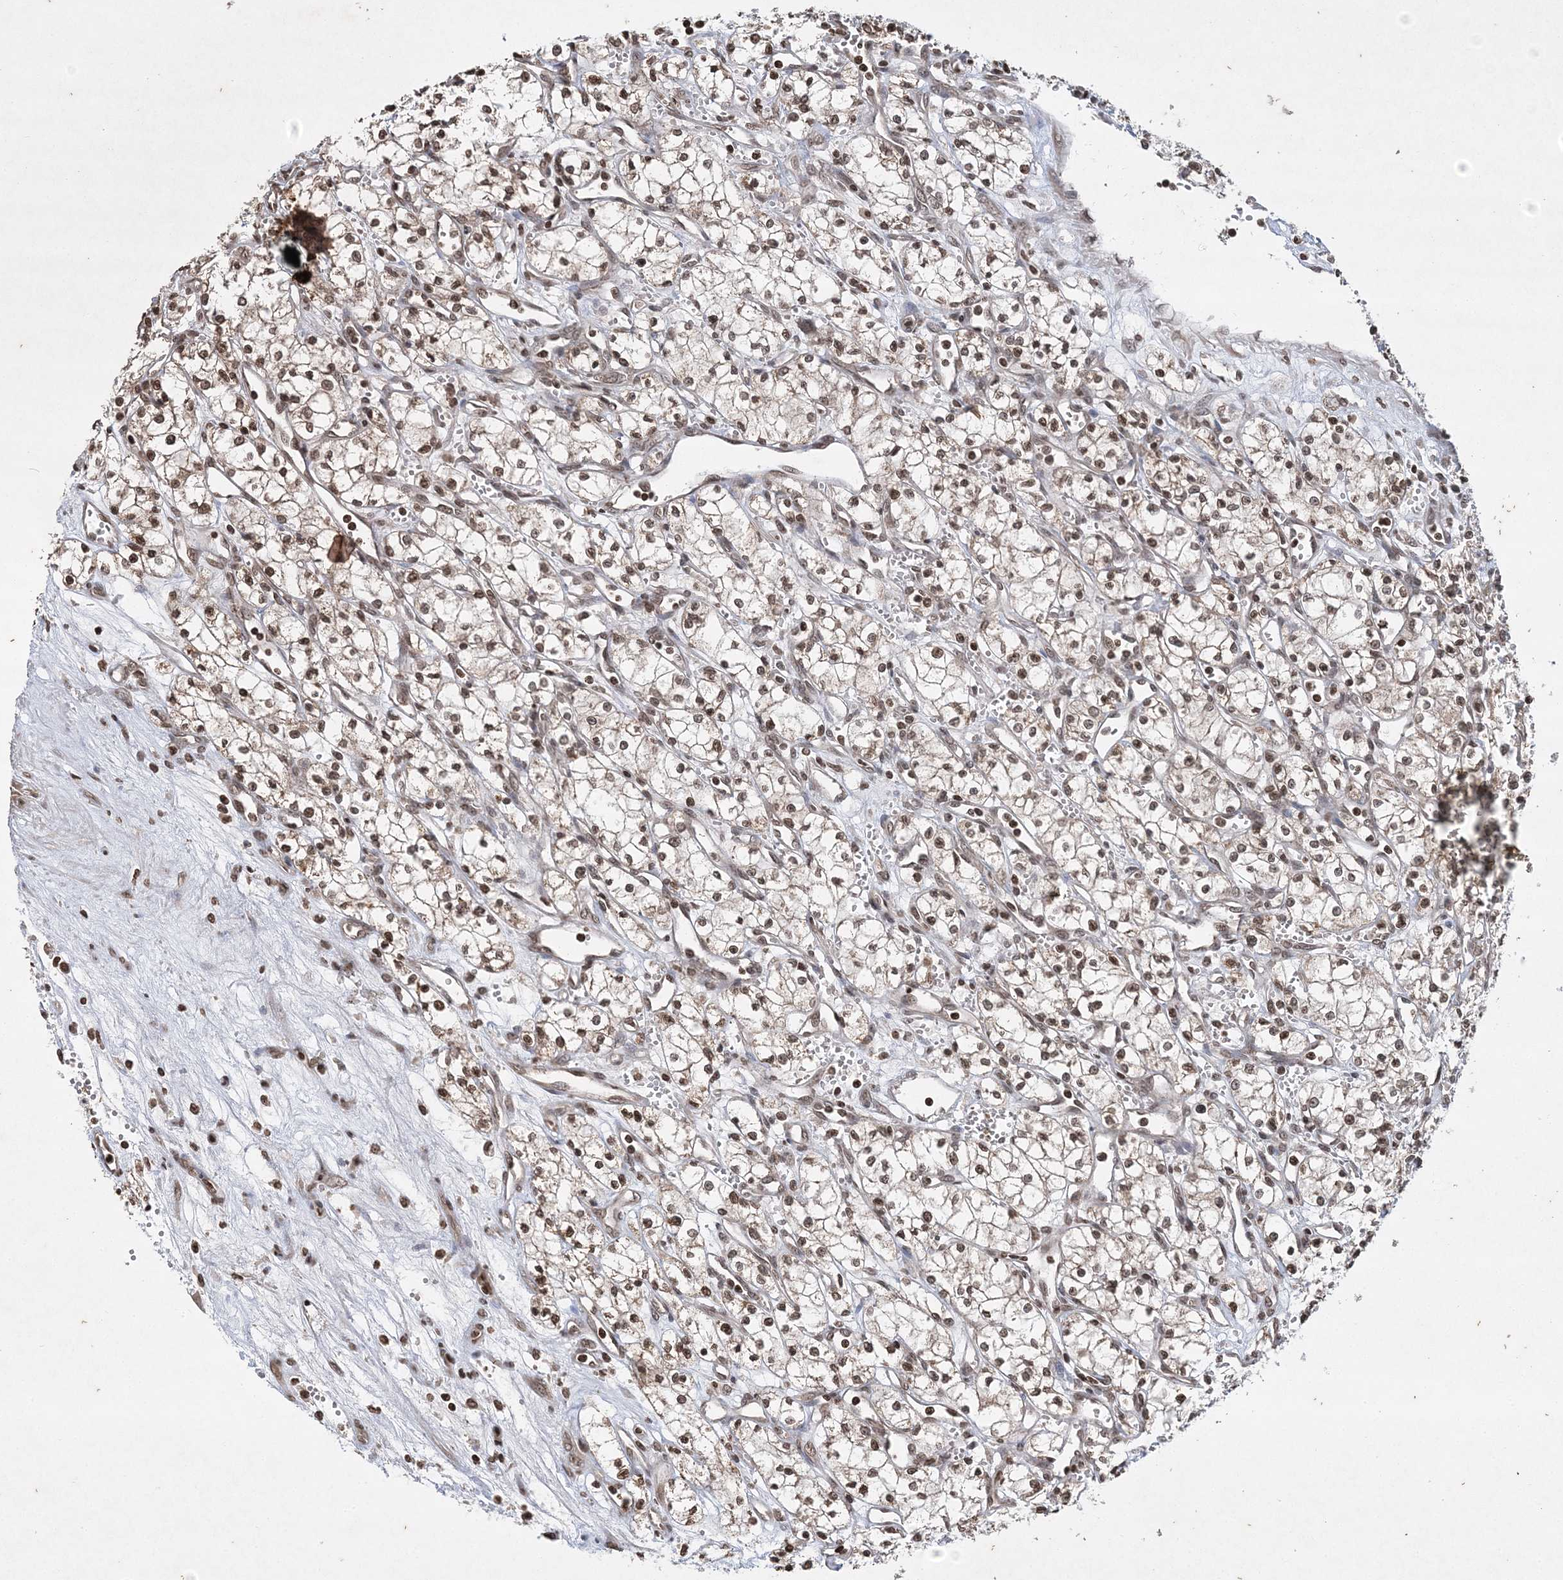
{"staining": {"intensity": "moderate", "quantity": ">75%", "location": "nuclear"}, "tissue": "renal cancer", "cell_type": "Tumor cells", "image_type": "cancer", "snomed": [{"axis": "morphology", "description": "Adenocarcinoma, NOS"}, {"axis": "topography", "description": "Kidney"}], "caption": "Brown immunohistochemical staining in human renal adenocarcinoma demonstrates moderate nuclear positivity in approximately >75% of tumor cells.", "gene": "NEDD9", "patient": {"sex": "male", "age": 59}}